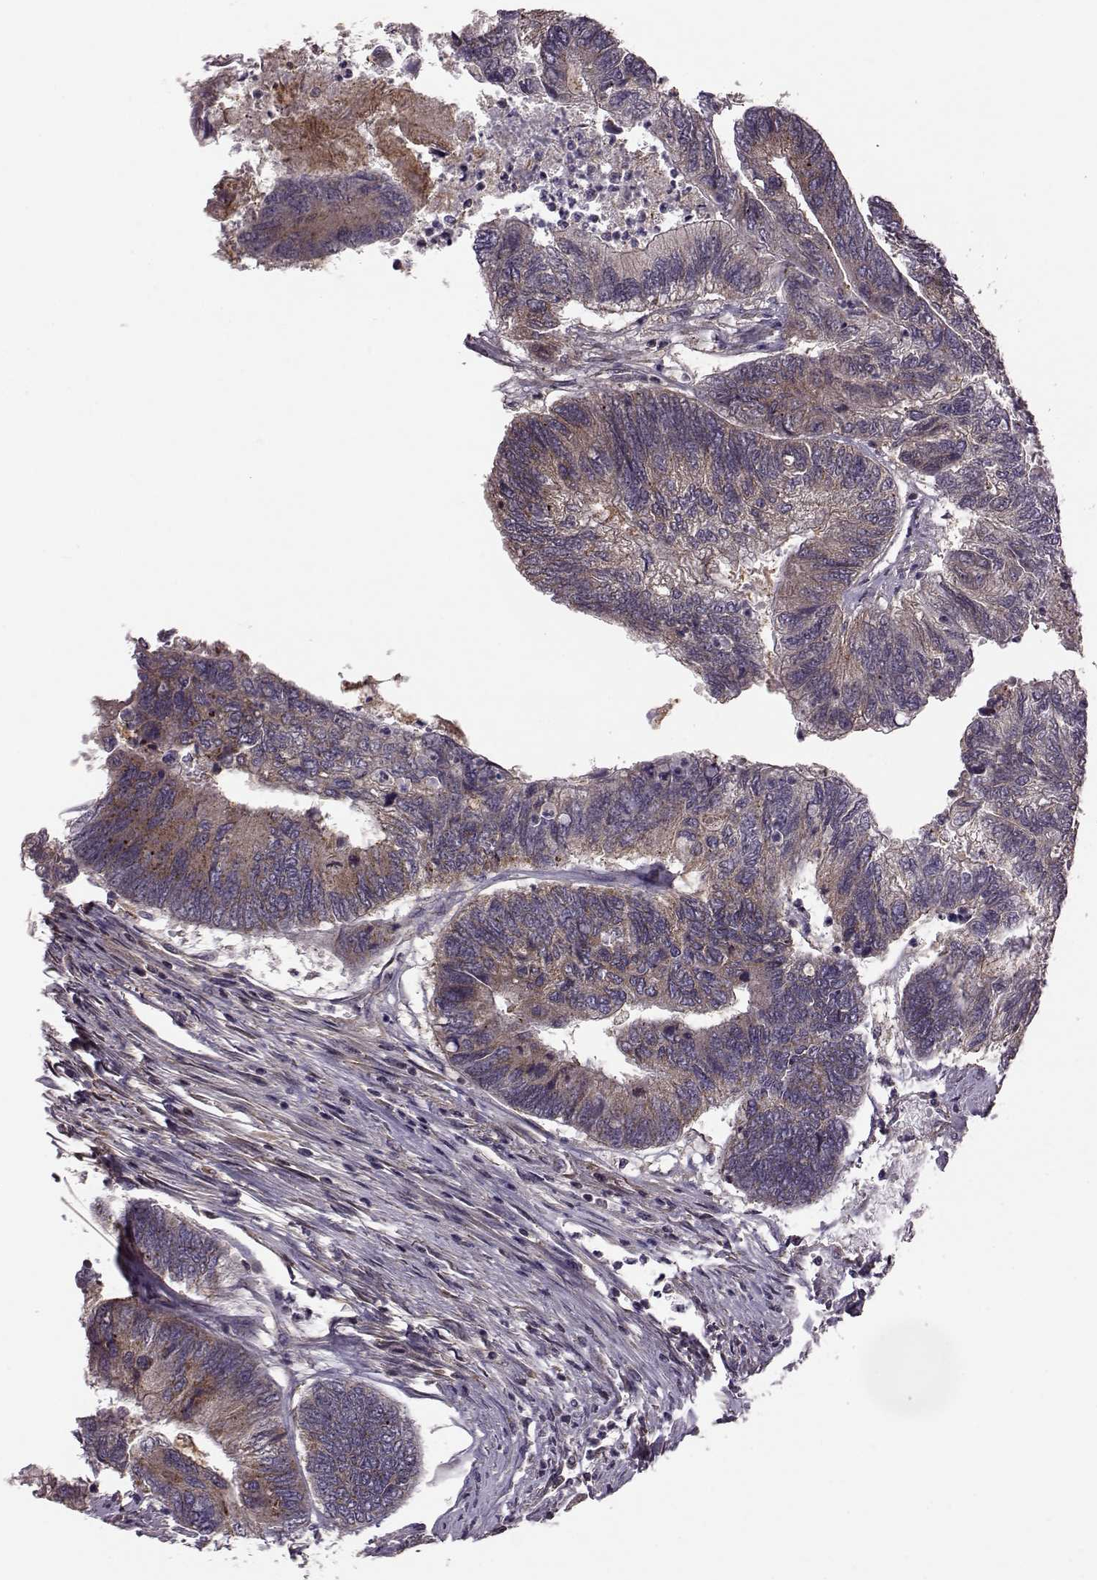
{"staining": {"intensity": "moderate", "quantity": ">75%", "location": "cytoplasmic/membranous"}, "tissue": "colorectal cancer", "cell_type": "Tumor cells", "image_type": "cancer", "snomed": [{"axis": "morphology", "description": "Adenocarcinoma, NOS"}, {"axis": "topography", "description": "Colon"}], "caption": "IHC staining of colorectal cancer (adenocarcinoma), which reveals medium levels of moderate cytoplasmic/membranous staining in approximately >75% of tumor cells indicating moderate cytoplasmic/membranous protein staining. The staining was performed using DAB (3,3'-diaminobenzidine) (brown) for protein detection and nuclei were counterstained in hematoxylin (blue).", "gene": "FNIP2", "patient": {"sex": "female", "age": 67}}